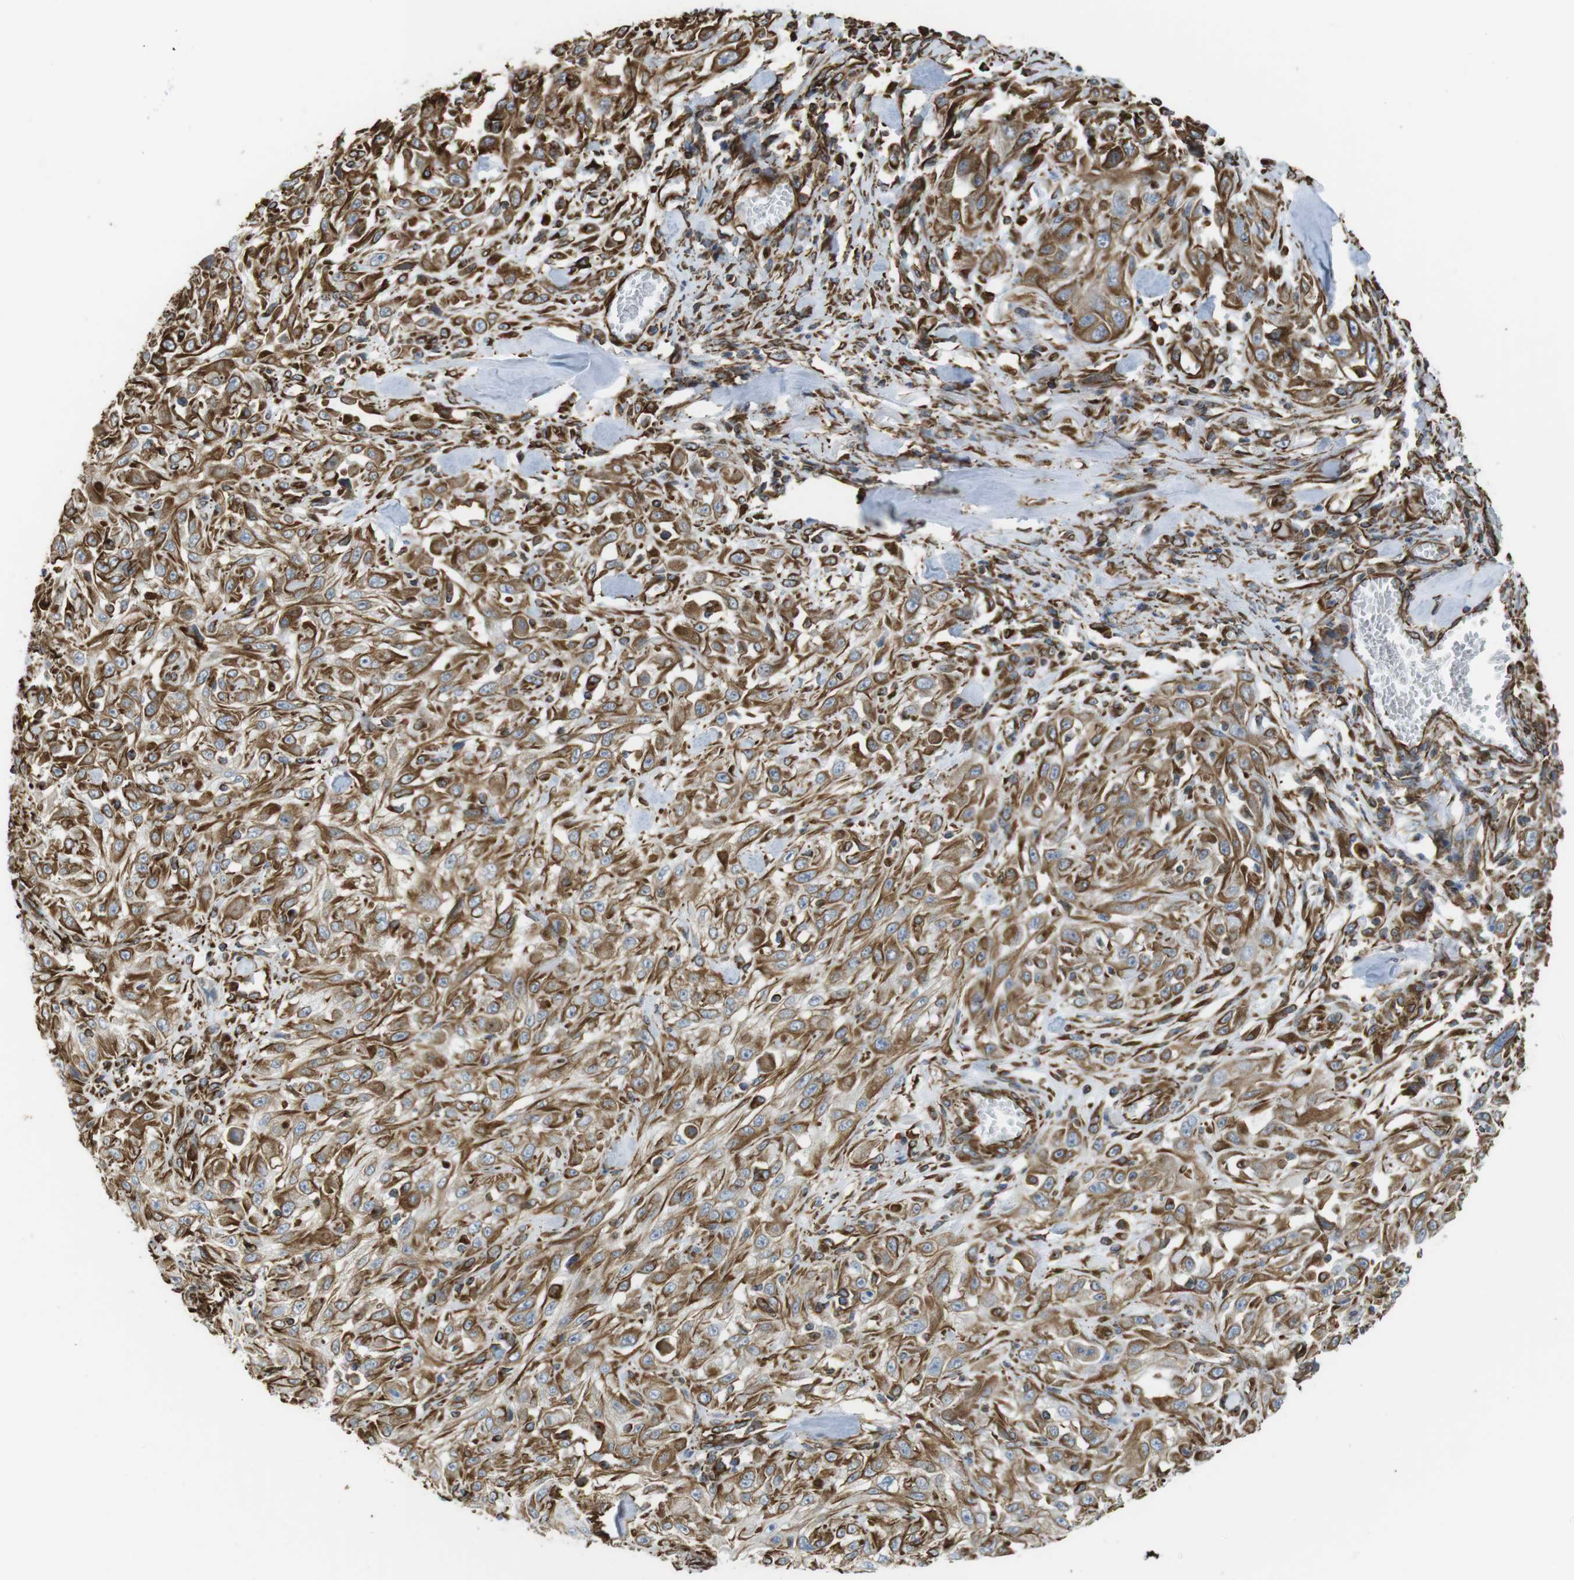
{"staining": {"intensity": "moderate", "quantity": ">75%", "location": "cytoplasmic/membranous"}, "tissue": "skin cancer", "cell_type": "Tumor cells", "image_type": "cancer", "snomed": [{"axis": "morphology", "description": "Squamous cell carcinoma, NOS"}, {"axis": "morphology", "description": "Squamous cell carcinoma, metastatic, NOS"}, {"axis": "topography", "description": "Skin"}, {"axis": "topography", "description": "Lymph node"}], "caption": "IHC (DAB (3,3'-diaminobenzidine)) staining of human skin cancer reveals moderate cytoplasmic/membranous protein staining in approximately >75% of tumor cells. The protein of interest is stained brown, and the nuclei are stained in blue (DAB (3,3'-diaminobenzidine) IHC with brightfield microscopy, high magnification).", "gene": "RALGPS1", "patient": {"sex": "male", "age": 75}}